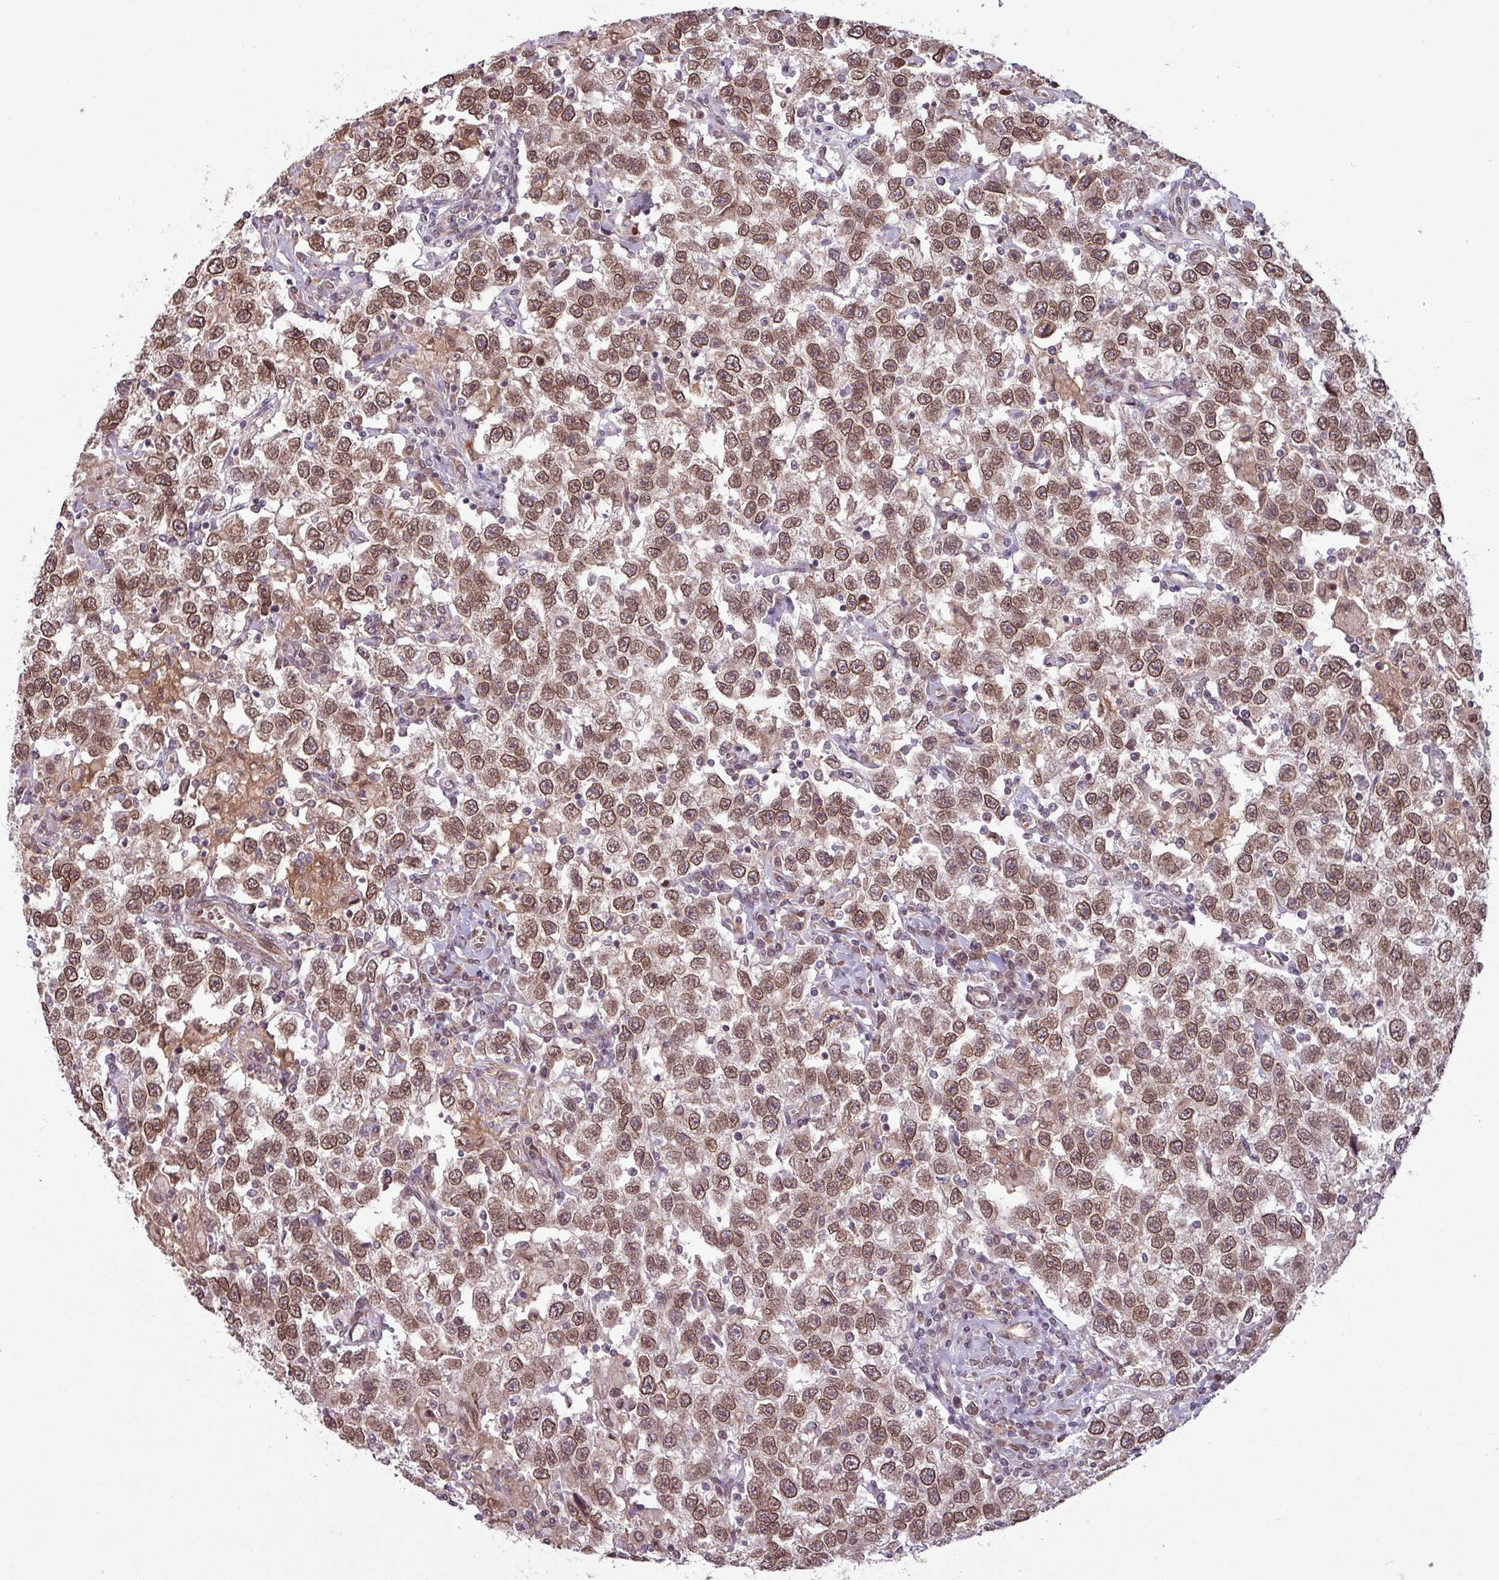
{"staining": {"intensity": "moderate", "quantity": ">75%", "location": "cytoplasmic/membranous,nuclear"}, "tissue": "testis cancer", "cell_type": "Tumor cells", "image_type": "cancer", "snomed": [{"axis": "morphology", "description": "Seminoma, NOS"}, {"axis": "topography", "description": "Testis"}], "caption": "Testis cancer (seminoma) stained with DAB immunohistochemistry (IHC) reveals medium levels of moderate cytoplasmic/membranous and nuclear expression in about >75% of tumor cells. The staining is performed using DAB brown chromogen to label protein expression. The nuclei are counter-stained blue using hematoxylin.", "gene": "RBM4B", "patient": {"sex": "male", "age": 41}}